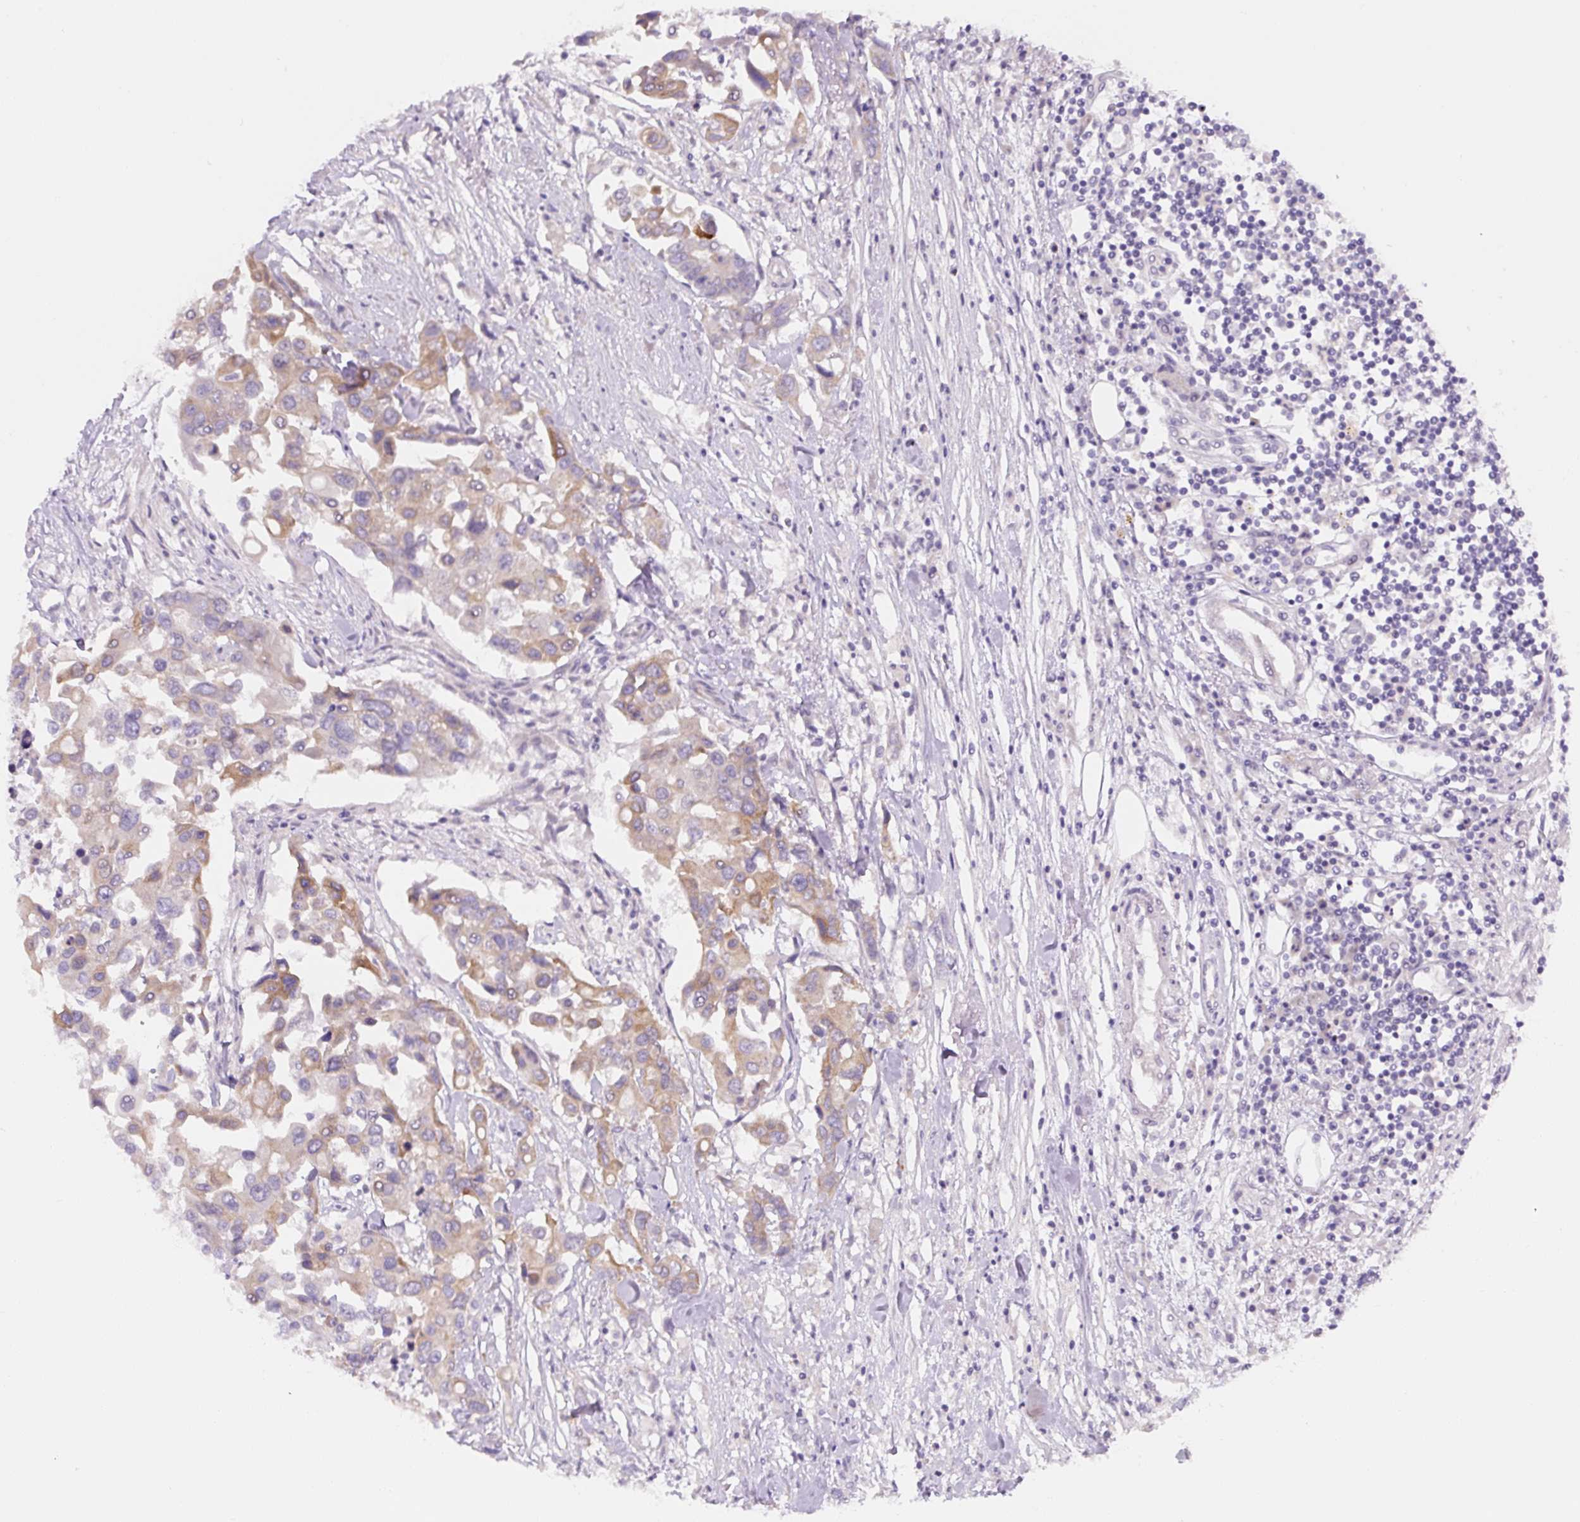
{"staining": {"intensity": "weak", "quantity": ">75%", "location": "cytoplasmic/membranous"}, "tissue": "colorectal cancer", "cell_type": "Tumor cells", "image_type": "cancer", "snomed": [{"axis": "morphology", "description": "Adenocarcinoma, NOS"}, {"axis": "topography", "description": "Colon"}], "caption": "Brown immunohistochemical staining in colorectal adenocarcinoma displays weak cytoplasmic/membranous staining in about >75% of tumor cells.", "gene": "YIF1B", "patient": {"sex": "male", "age": 77}}